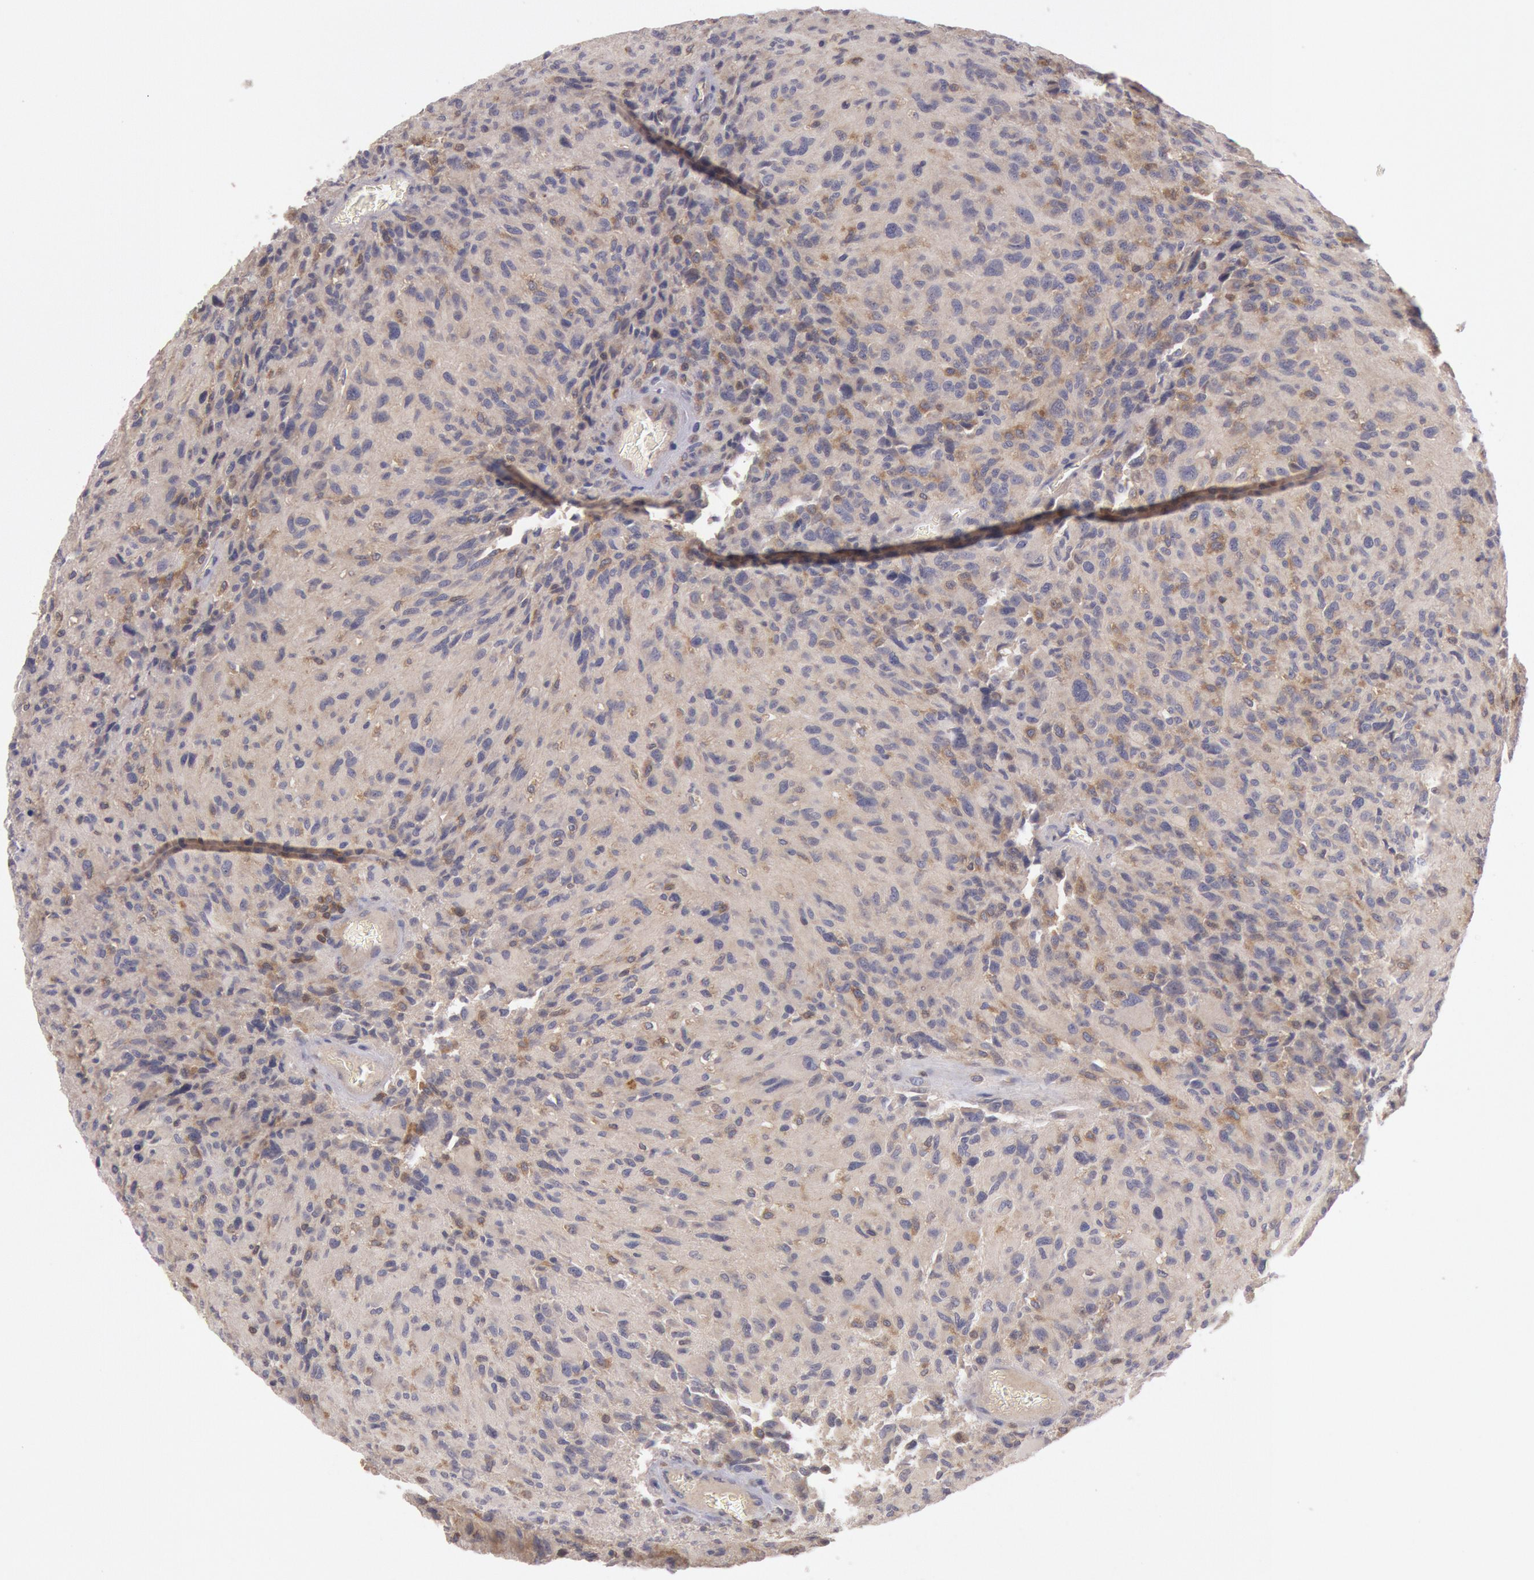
{"staining": {"intensity": "weak", "quantity": "<25%", "location": "cytoplasmic/membranous"}, "tissue": "glioma", "cell_type": "Tumor cells", "image_type": "cancer", "snomed": [{"axis": "morphology", "description": "Glioma, malignant, High grade"}, {"axis": "topography", "description": "Brain"}], "caption": "Tumor cells are negative for protein expression in human glioma.", "gene": "PIK3R1", "patient": {"sex": "male", "age": 69}}